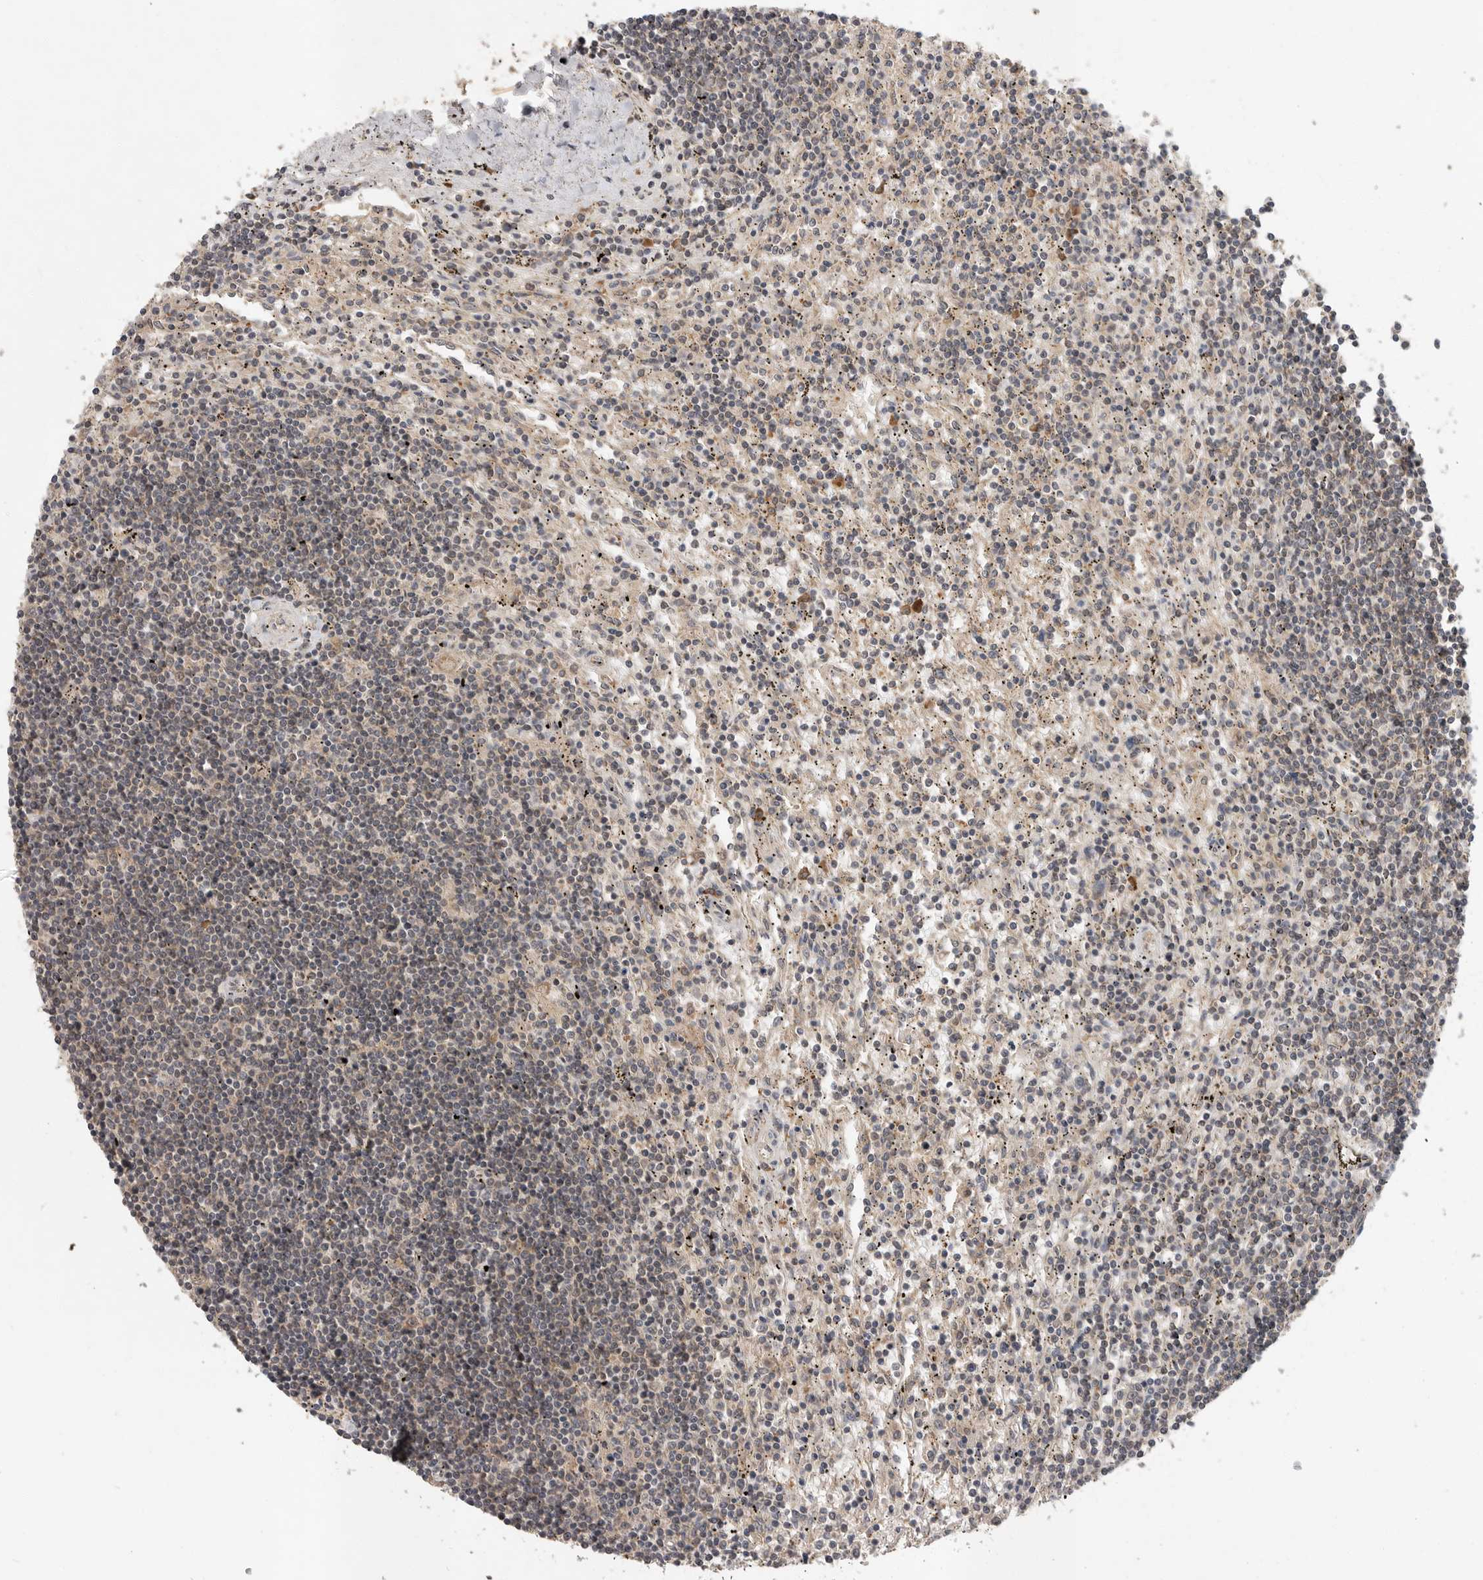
{"staining": {"intensity": "negative", "quantity": "none", "location": "none"}, "tissue": "lymphoma", "cell_type": "Tumor cells", "image_type": "cancer", "snomed": [{"axis": "morphology", "description": "Malignant lymphoma, non-Hodgkin's type, Low grade"}, {"axis": "topography", "description": "Spleen"}], "caption": "IHC histopathology image of neoplastic tissue: human lymphoma stained with DAB demonstrates no significant protein staining in tumor cells.", "gene": "OSBPL9", "patient": {"sex": "male", "age": 76}}